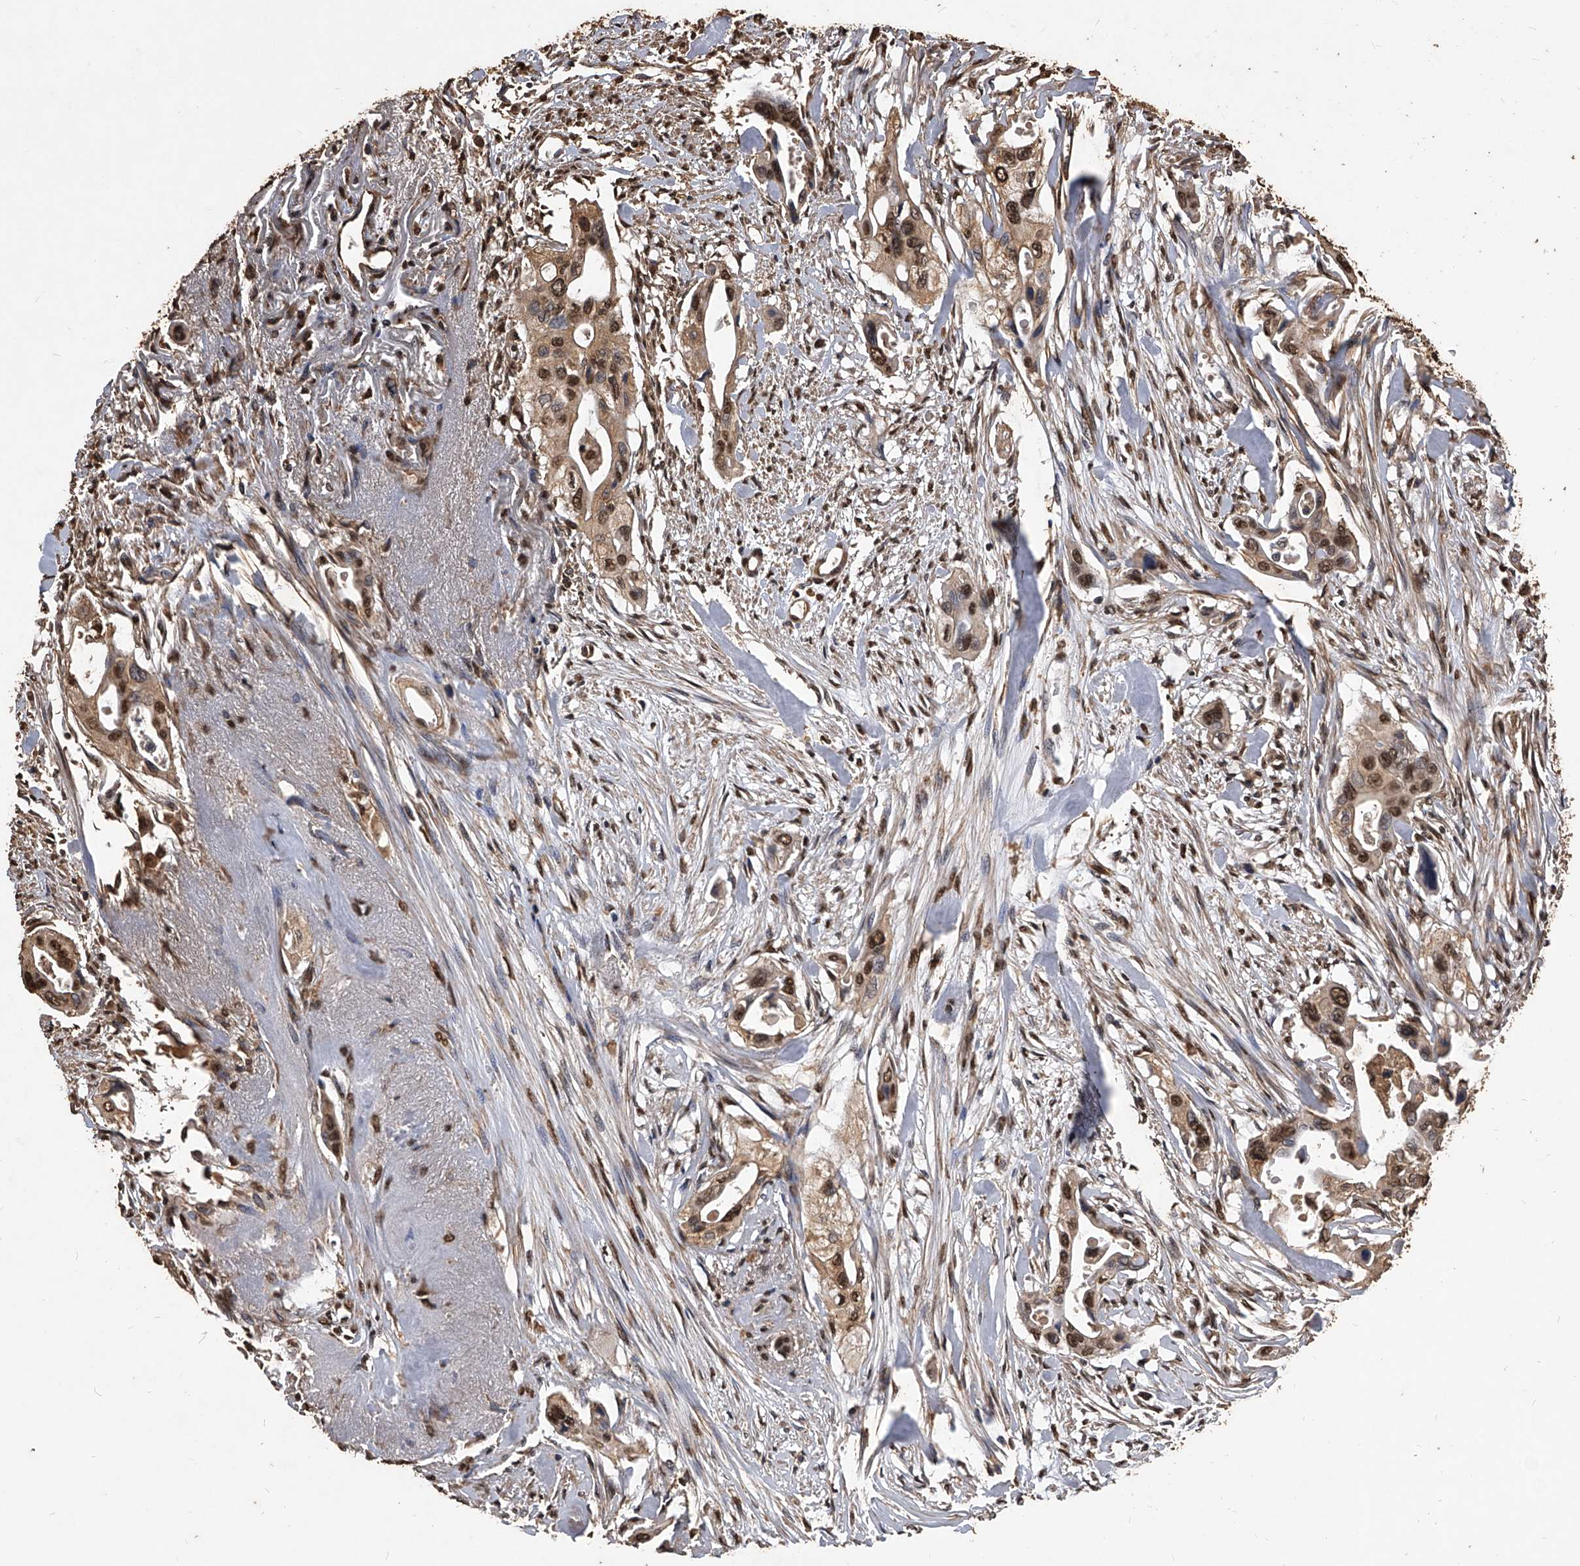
{"staining": {"intensity": "strong", "quantity": ">75%", "location": "cytoplasmic/membranous,nuclear"}, "tissue": "pancreatic cancer", "cell_type": "Tumor cells", "image_type": "cancer", "snomed": [{"axis": "morphology", "description": "Adenocarcinoma, NOS"}, {"axis": "topography", "description": "Pancreas"}], "caption": "Immunohistochemical staining of human adenocarcinoma (pancreatic) demonstrates strong cytoplasmic/membranous and nuclear protein expression in about >75% of tumor cells. The protein of interest is shown in brown color, while the nuclei are stained blue.", "gene": "FBXL4", "patient": {"sex": "male", "age": 77}}